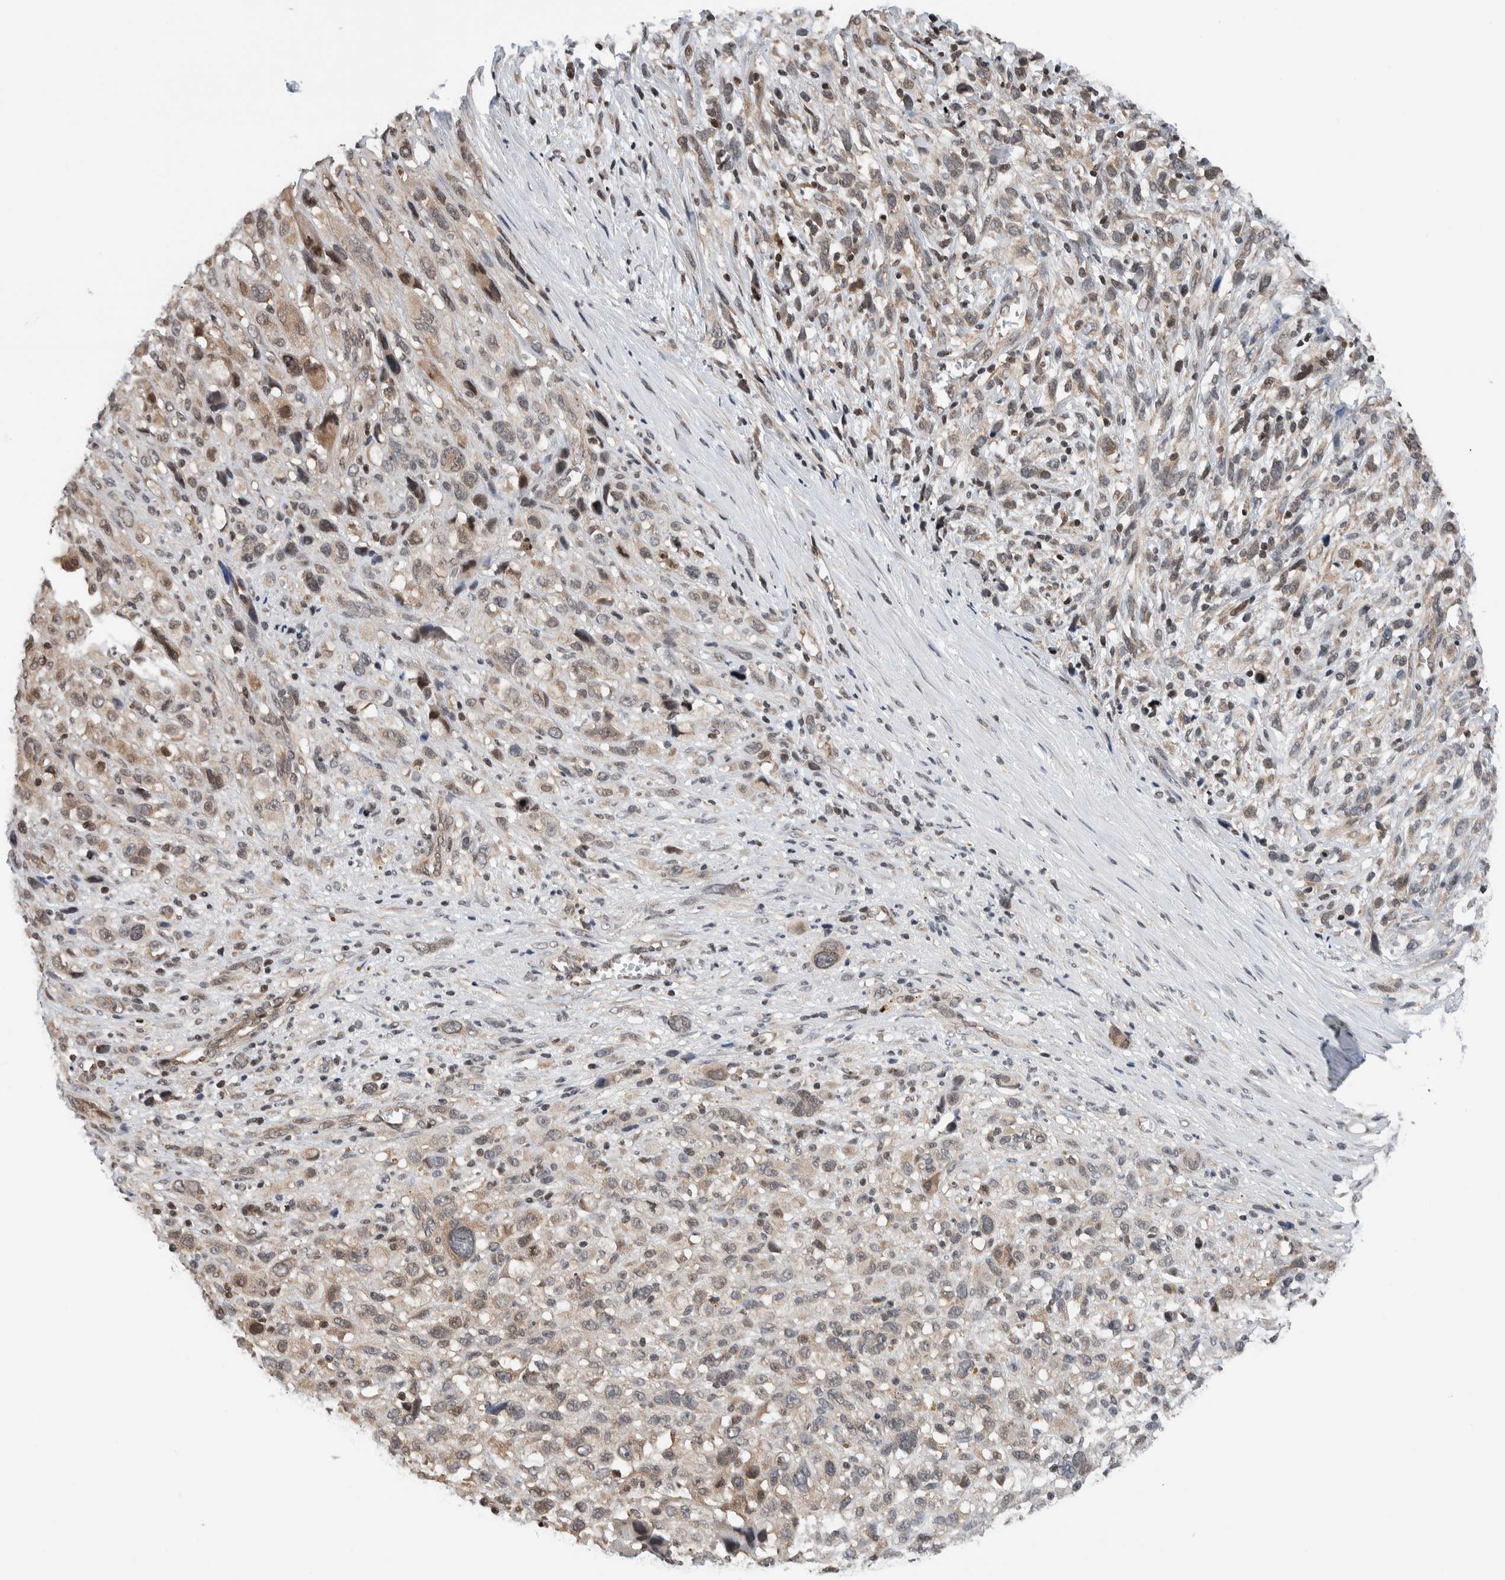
{"staining": {"intensity": "moderate", "quantity": "<25%", "location": "nuclear"}, "tissue": "melanoma", "cell_type": "Tumor cells", "image_type": "cancer", "snomed": [{"axis": "morphology", "description": "Malignant melanoma, NOS"}, {"axis": "topography", "description": "Skin"}], "caption": "The histopathology image shows staining of malignant melanoma, revealing moderate nuclear protein staining (brown color) within tumor cells.", "gene": "NPLOC4", "patient": {"sex": "female", "age": 55}}